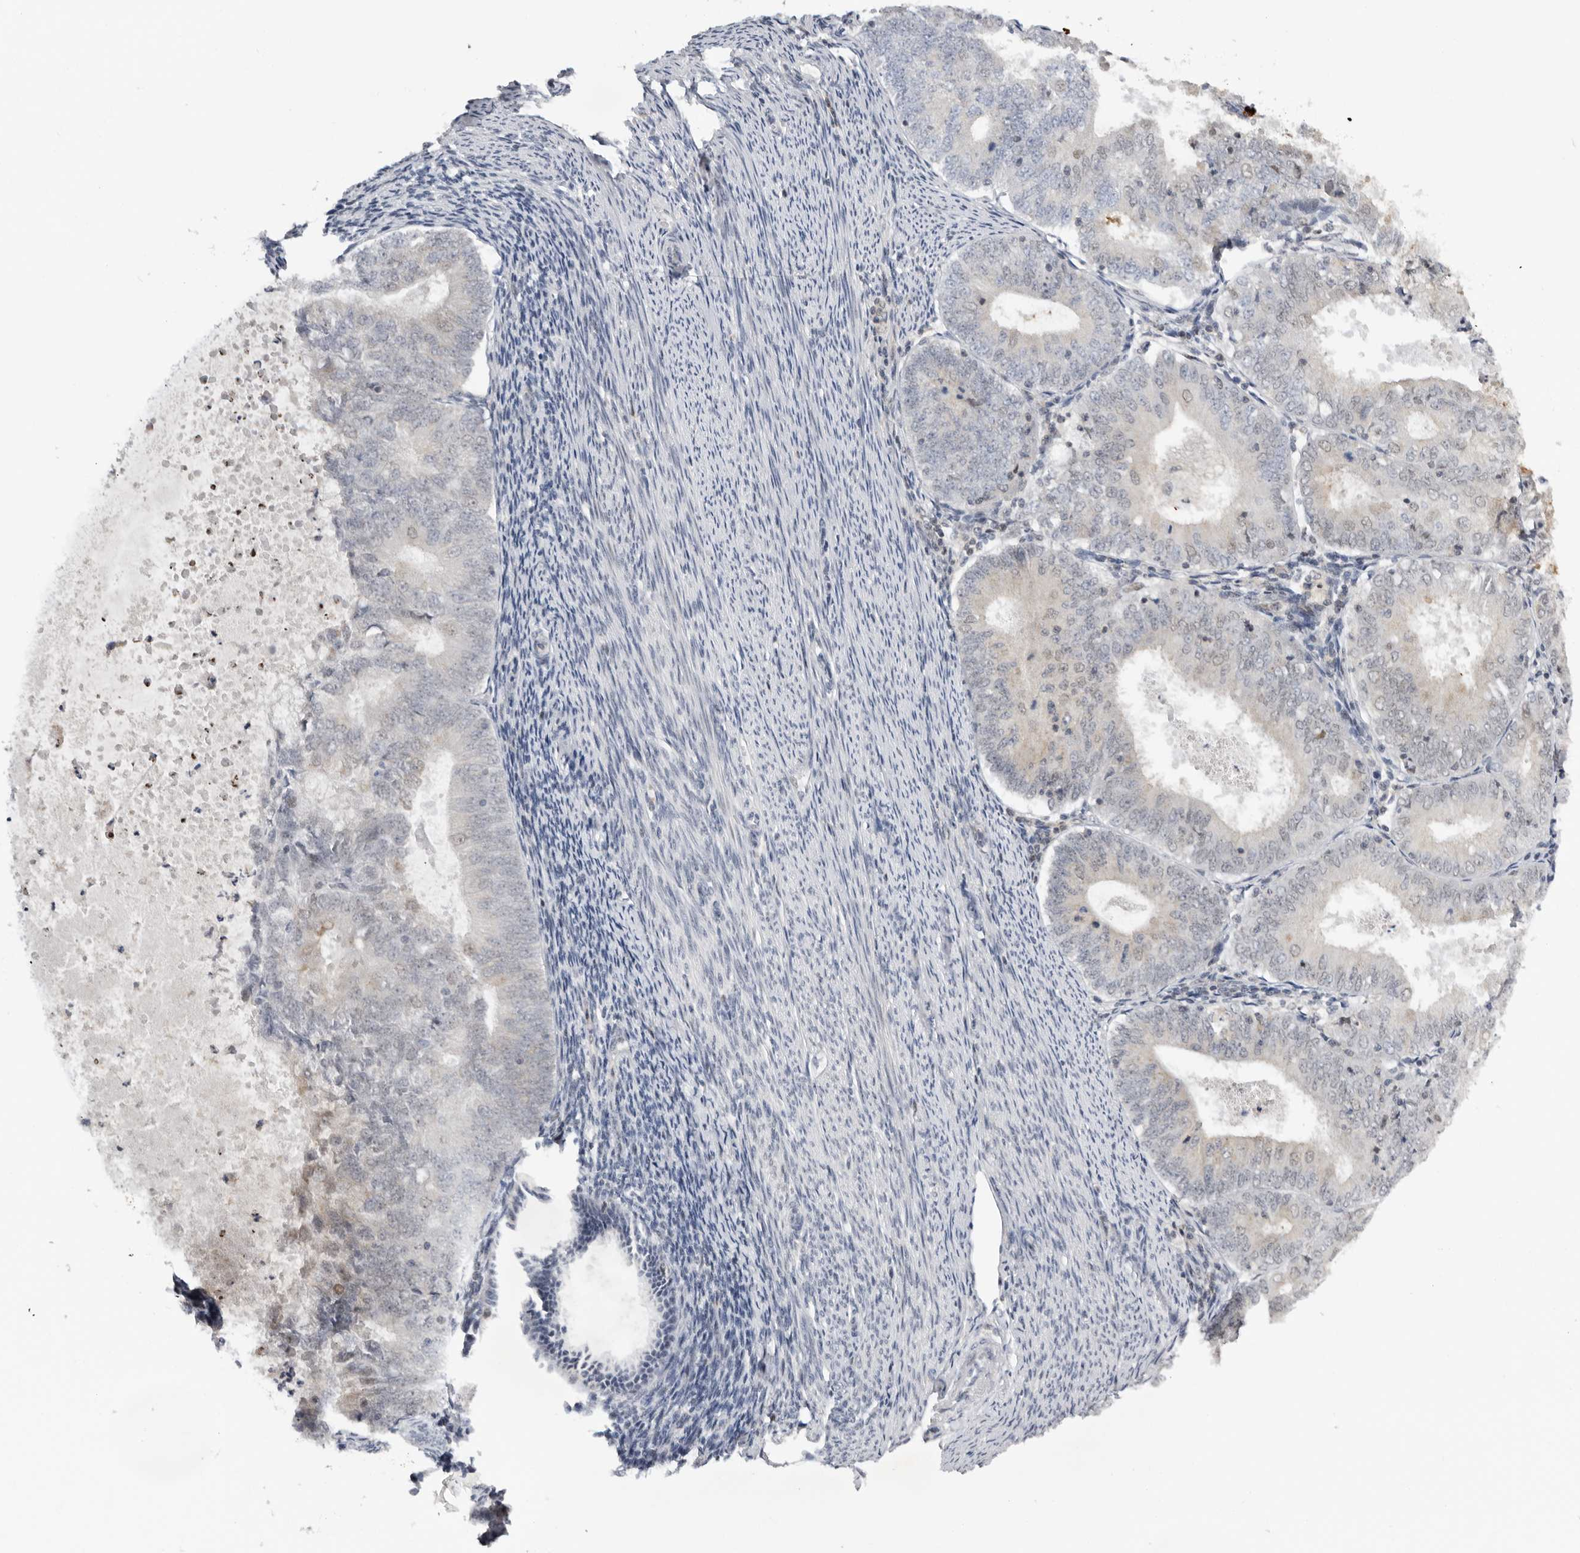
{"staining": {"intensity": "negative", "quantity": "none", "location": "none"}, "tissue": "endometrial cancer", "cell_type": "Tumor cells", "image_type": "cancer", "snomed": [{"axis": "morphology", "description": "Adenocarcinoma, NOS"}, {"axis": "topography", "description": "Endometrium"}], "caption": "Tumor cells are negative for protein expression in human adenocarcinoma (endometrial). Nuclei are stained in blue.", "gene": "KIF2B", "patient": {"sex": "female", "age": 57}}